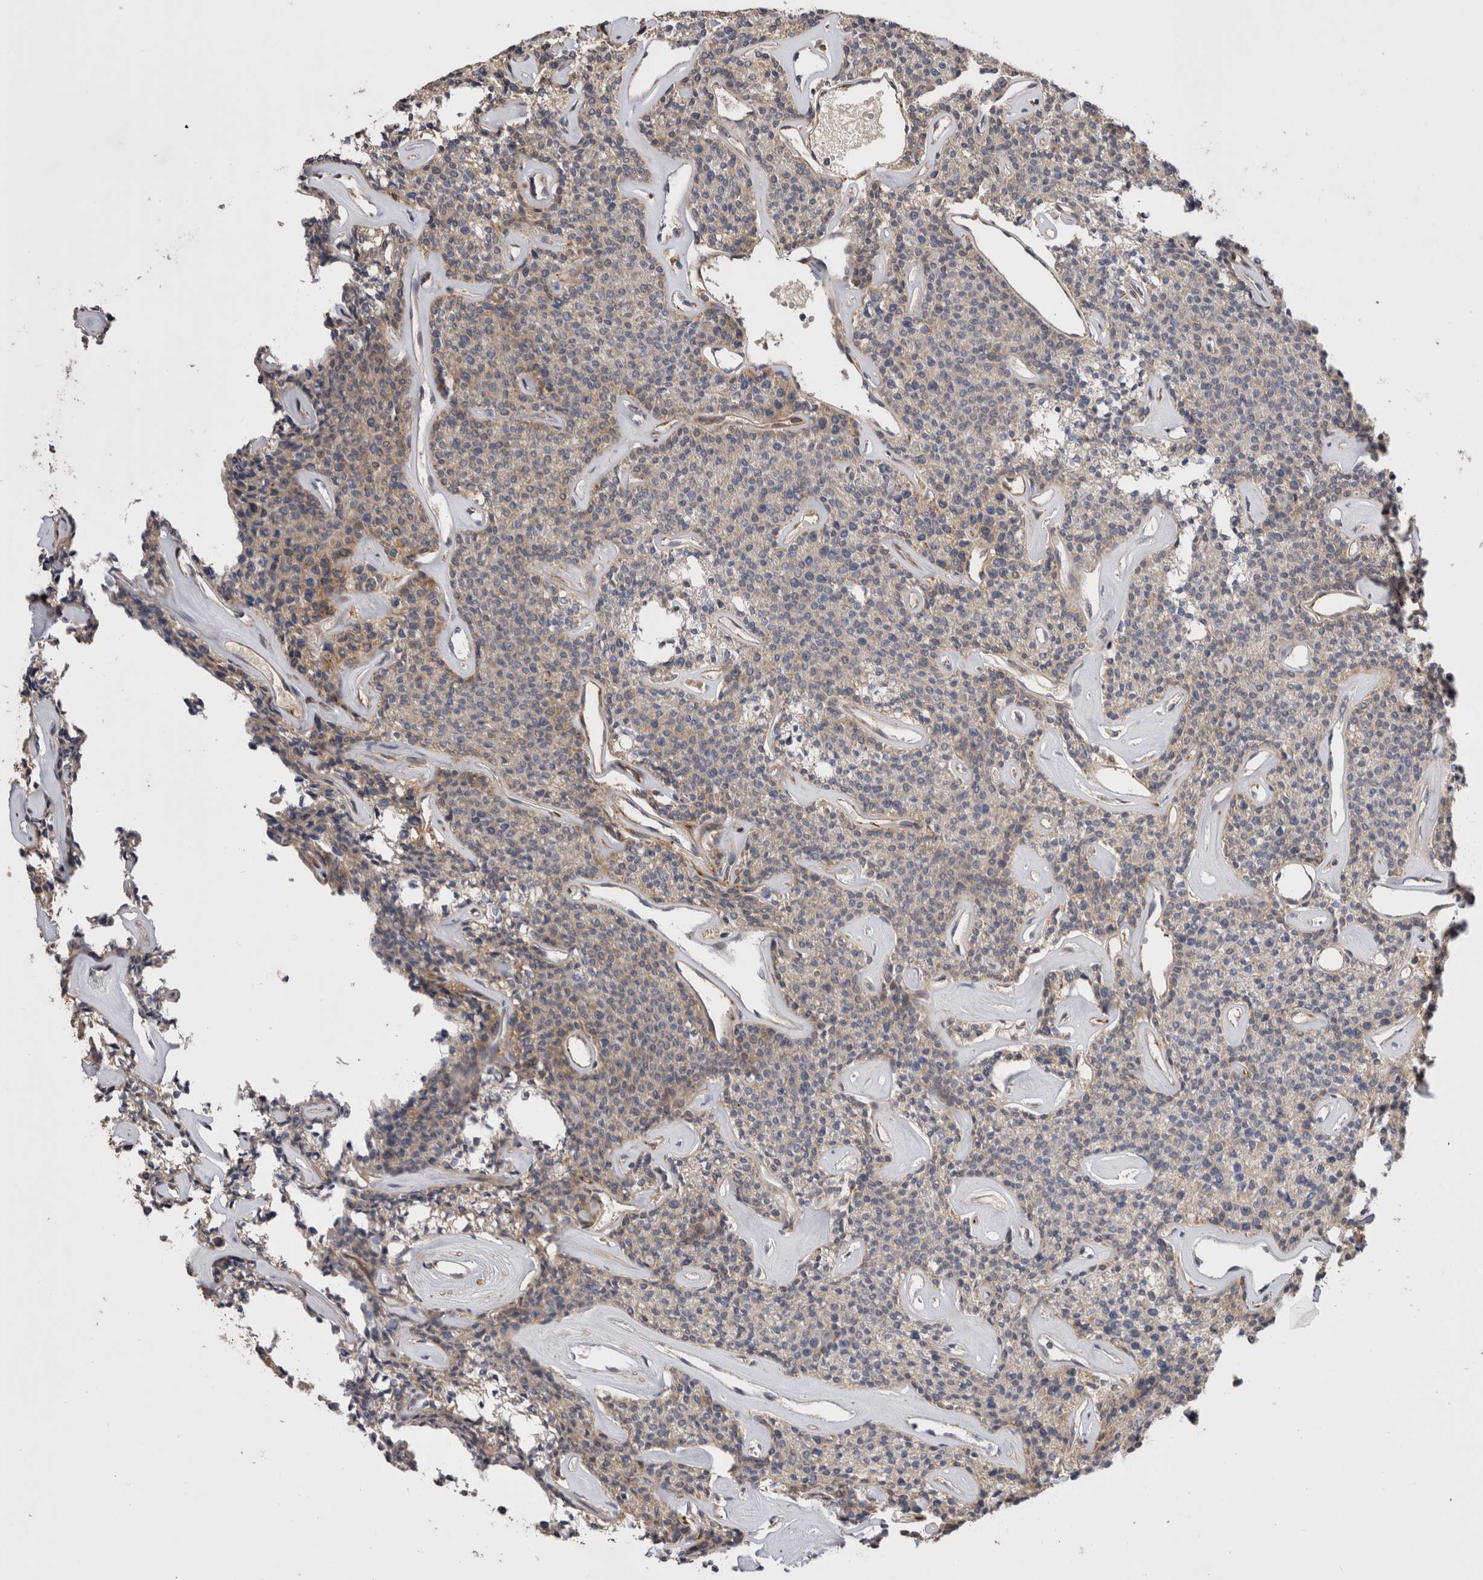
{"staining": {"intensity": "weak", "quantity": "25%-75%", "location": "cytoplasmic/membranous"}, "tissue": "parathyroid gland", "cell_type": "Glandular cells", "image_type": "normal", "snomed": [{"axis": "morphology", "description": "Normal tissue, NOS"}, {"axis": "topography", "description": "Parathyroid gland"}], "caption": "This histopathology image demonstrates immunohistochemistry (IHC) staining of benign human parathyroid gland, with low weak cytoplasmic/membranous positivity in about 25%-75% of glandular cells.", "gene": "BNIP2", "patient": {"sex": "male", "age": 46}}